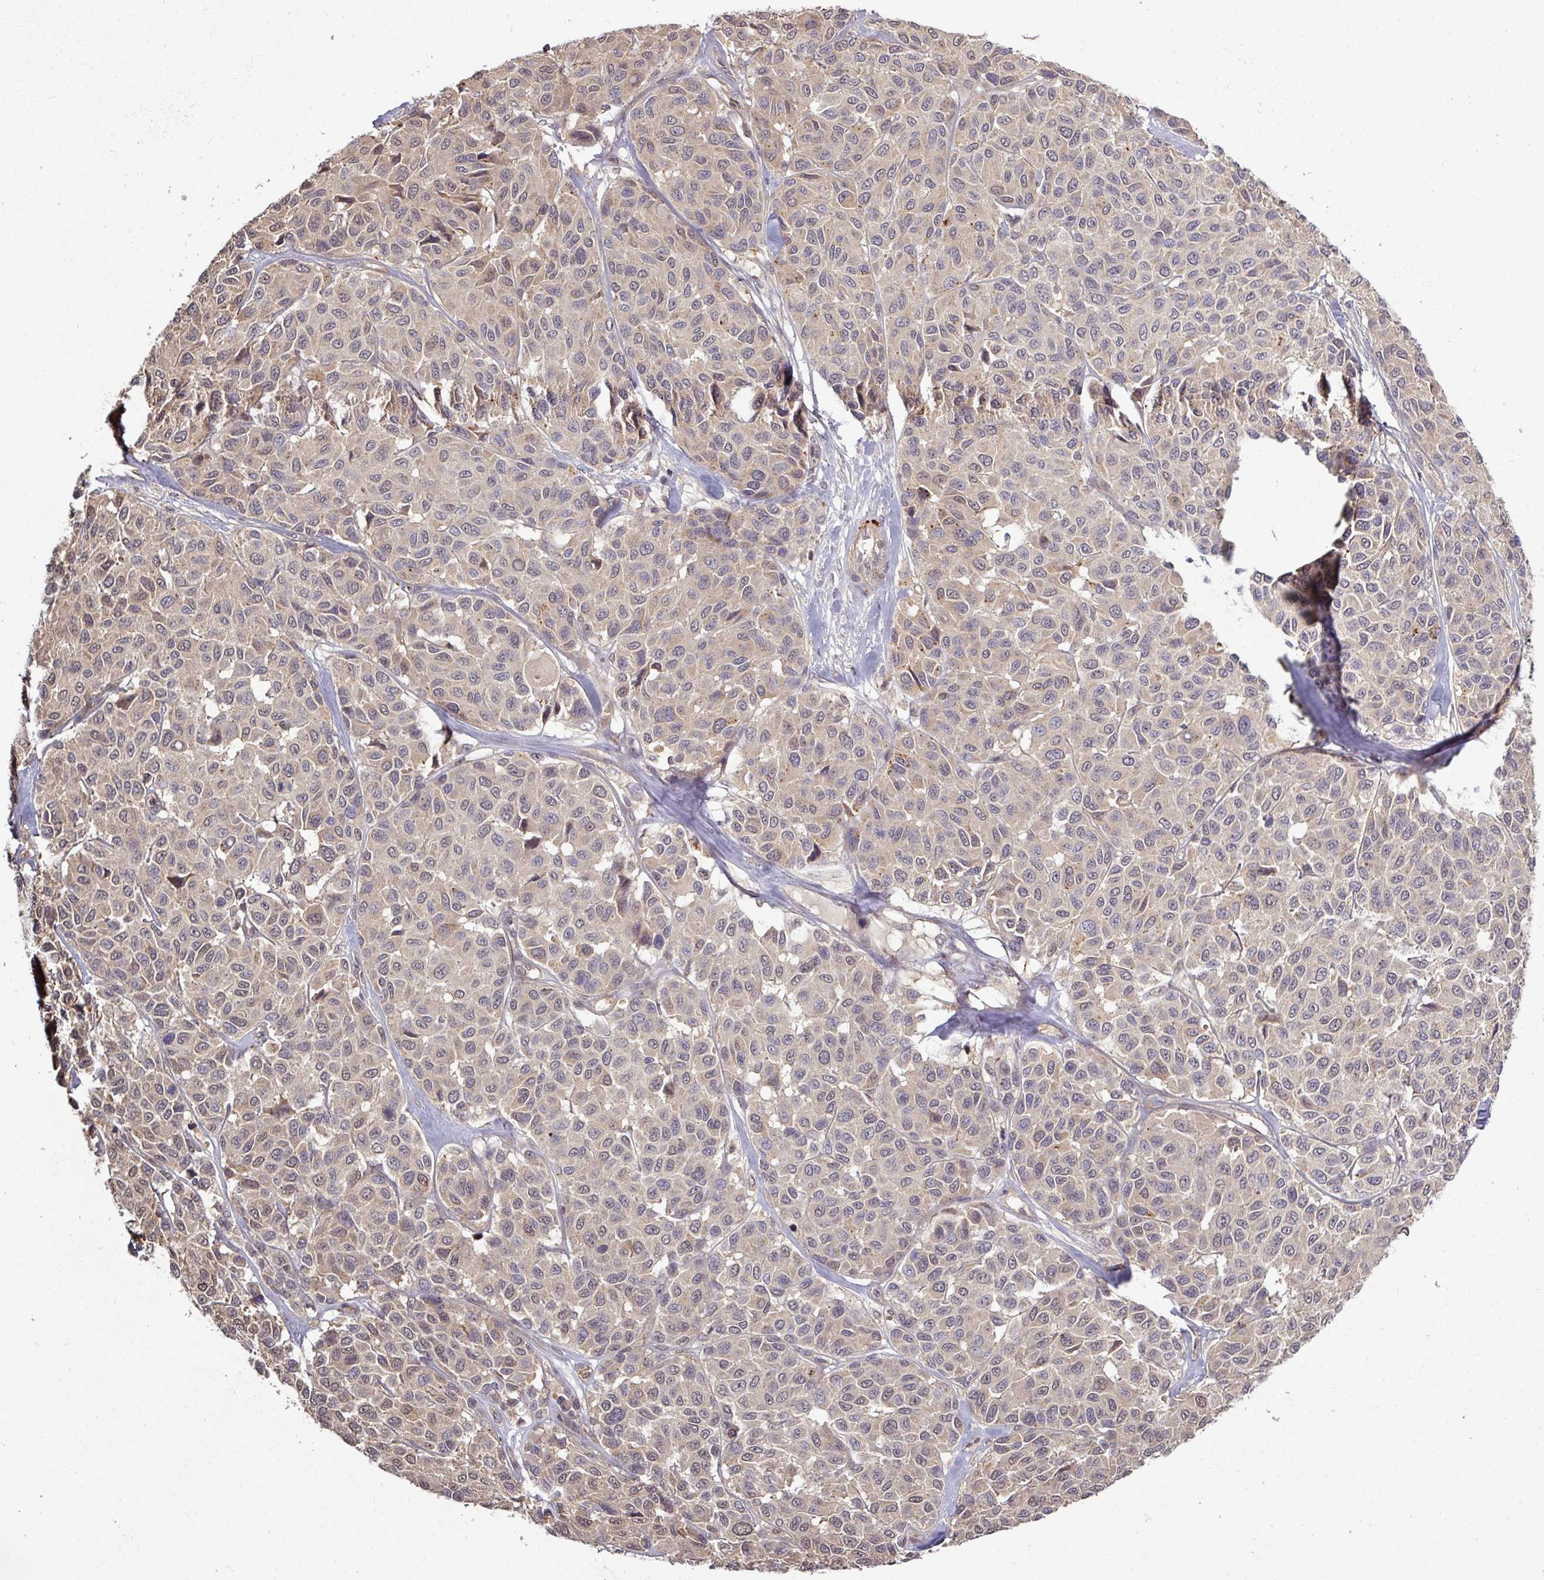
{"staining": {"intensity": "weak", "quantity": "25%-75%", "location": "cytoplasmic/membranous"}, "tissue": "melanoma", "cell_type": "Tumor cells", "image_type": "cancer", "snomed": [{"axis": "morphology", "description": "Malignant melanoma, NOS"}, {"axis": "topography", "description": "Skin"}], "caption": "IHC (DAB (3,3'-diaminobenzidine)) staining of human malignant melanoma exhibits weak cytoplasmic/membranous protein staining in about 25%-75% of tumor cells.", "gene": "TUSC3", "patient": {"sex": "female", "age": 66}}